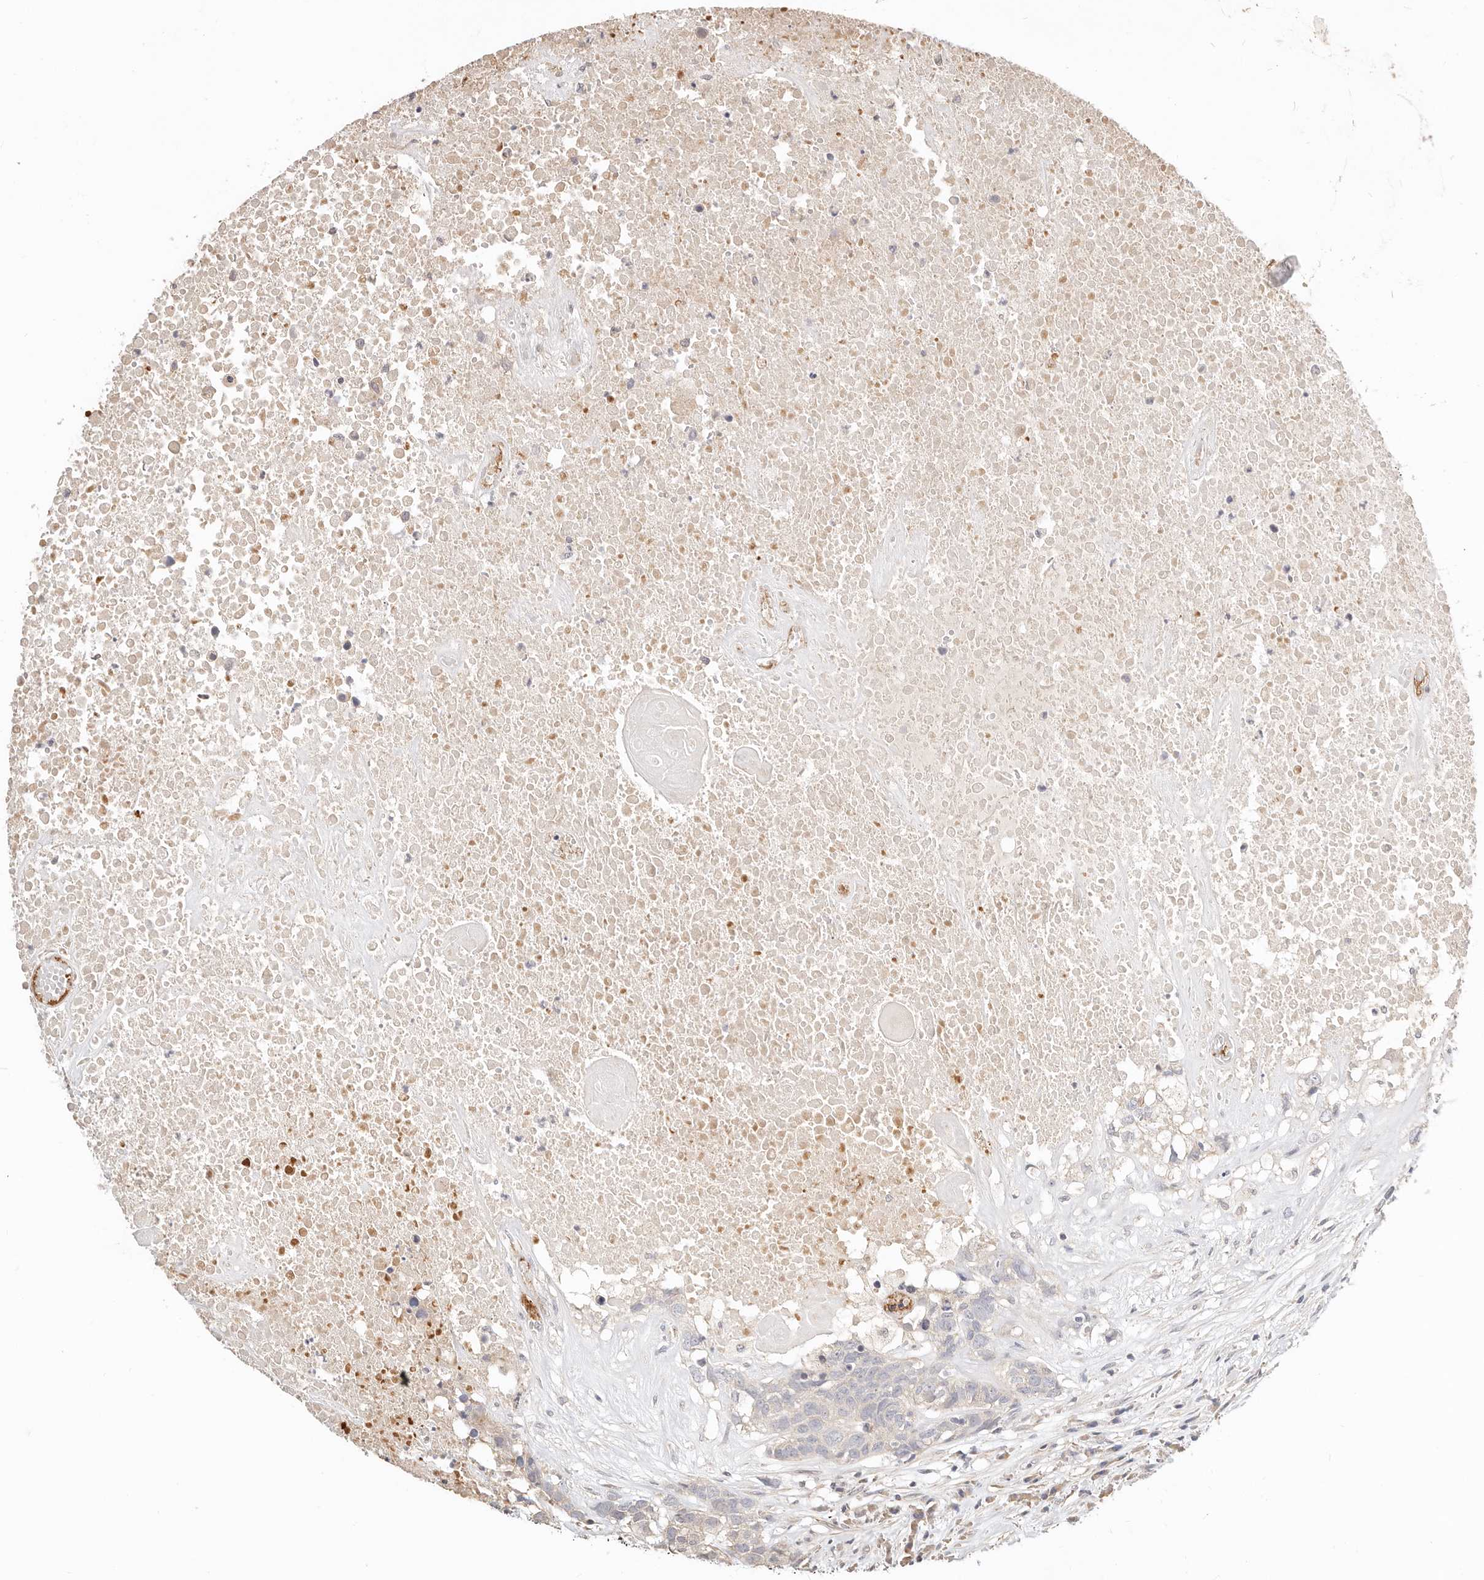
{"staining": {"intensity": "weak", "quantity": "<25%", "location": "cytoplasmic/membranous"}, "tissue": "head and neck cancer", "cell_type": "Tumor cells", "image_type": "cancer", "snomed": [{"axis": "morphology", "description": "Squamous cell carcinoma, NOS"}, {"axis": "topography", "description": "Head-Neck"}], "caption": "High magnification brightfield microscopy of head and neck cancer (squamous cell carcinoma) stained with DAB (brown) and counterstained with hematoxylin (blue): tumor cells show no significant staining. (DAB (3,3'-diaminobenzidine) IHC, high magnification).", "gene": "ZRANB1", "patient": {"sex": "male", "age": 66}}